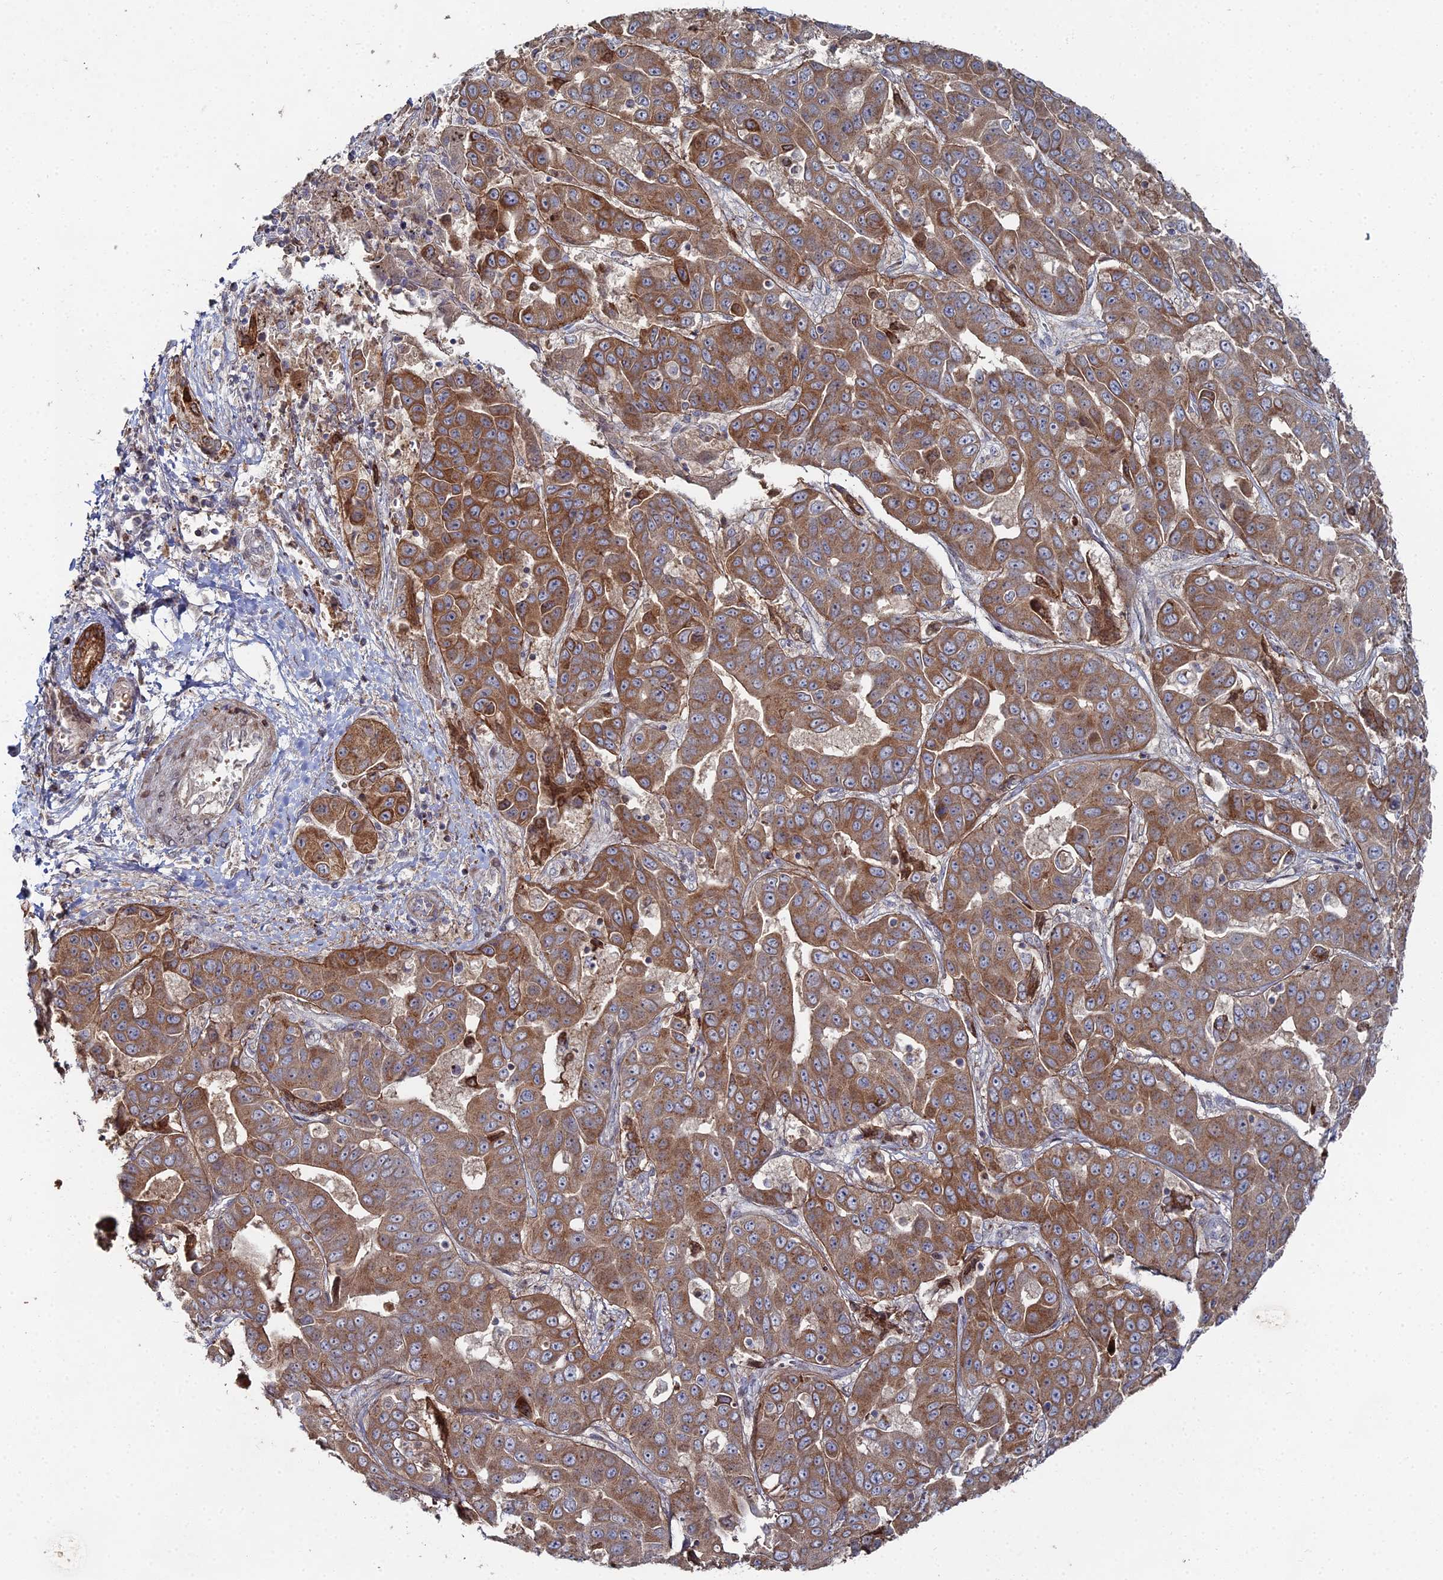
{"staining": {"intensity": "moderate", "quantity": ">75%", "location": "cytoplasmic/membranous"}, "tissue": "liver cancer", "cell_type": "Tumor cells", "image_type": "cancer", "snomed": [{"axis": "morphology", "description": "Cholangiocarcinoma"}, {"axis": "topography", "description": "Liver"}], "caption": "A high-resolution histopathology image shows immunohistochemistry staining of liver cholangiocarcinoma, which reveals moderate cytoplasmic/membranous expression in about >75% of tumor cells.", "gene": "SGMS1", "patient": {"sex": "female", "age": 52}}